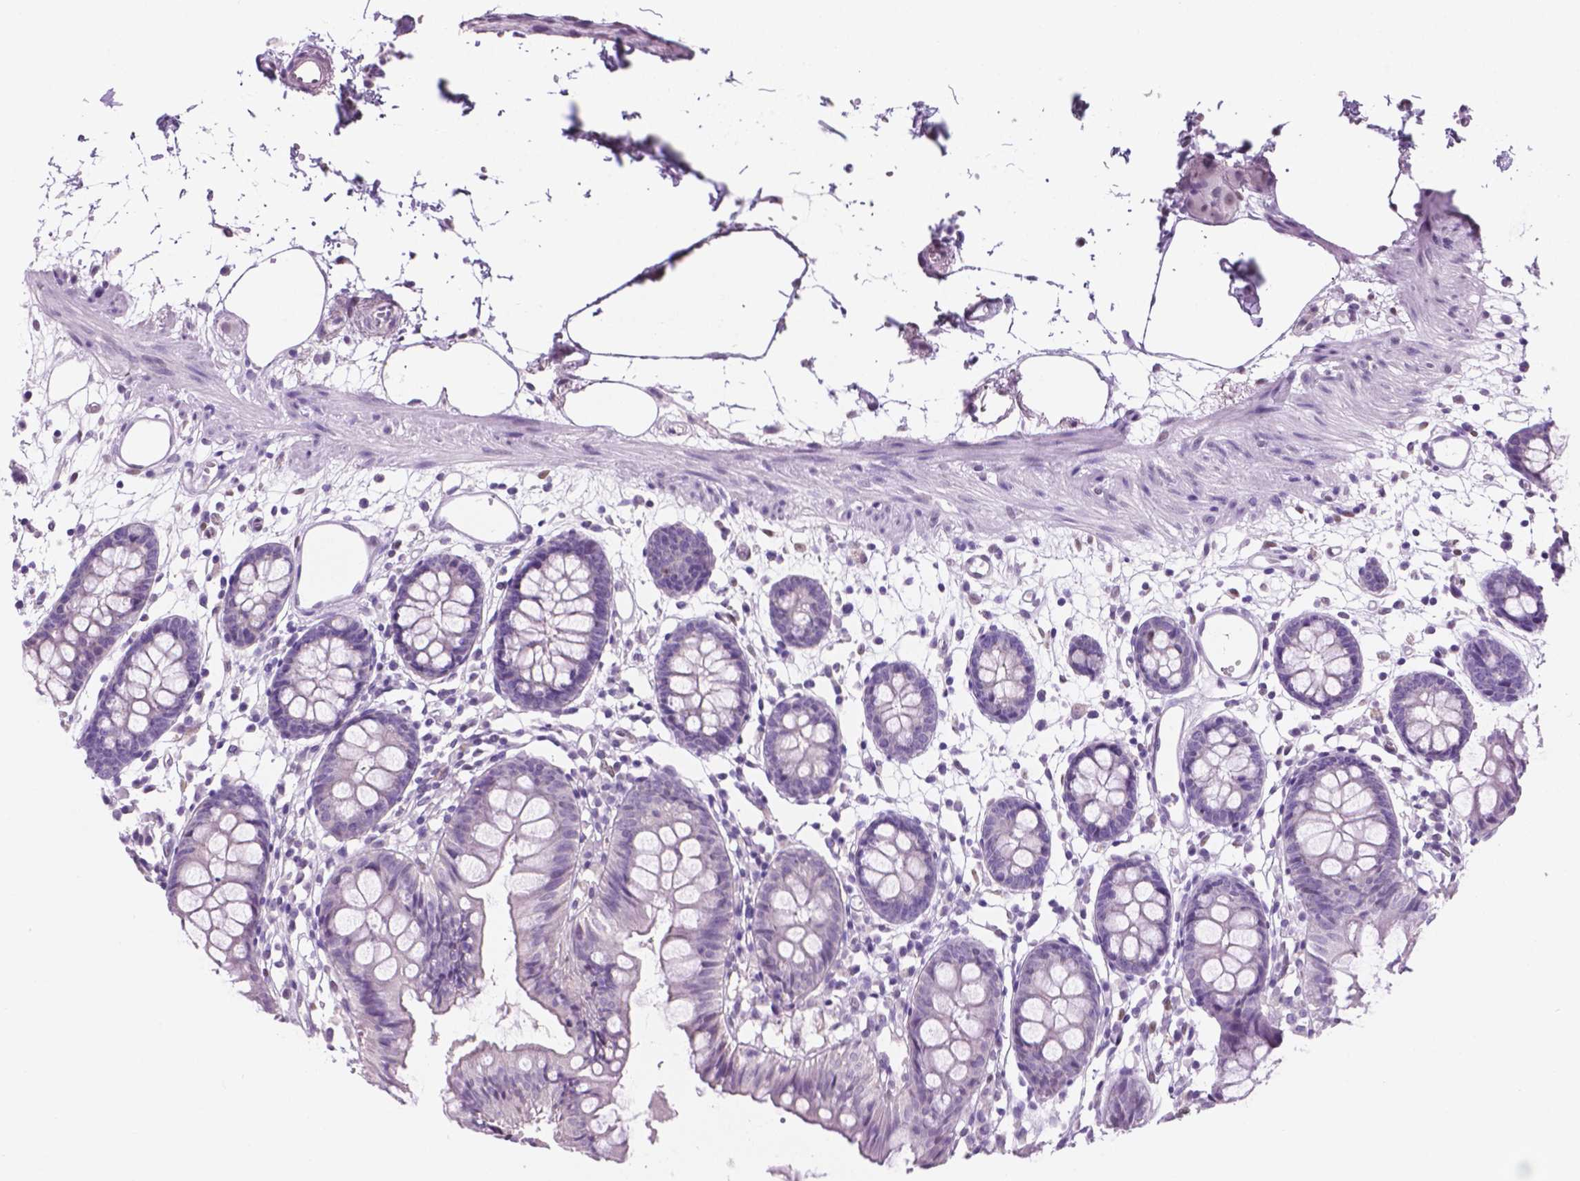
{"staining": {"intensity": "negative", "quantity": "none", "location": "none"}, "tissue": "colon", "cell_type": "Endothelial cells", "image_type": "normal", "snomed": [{"axis": "morphology", "description": "Normal tissue, NOS"}, {"axis": "topography", "description": "Colon"}], "caption": "IHC photomicrograph of benign colon stained for a protein (brown), which reveals no positivity in endothelial cells. (DAB (3,3'-diaminobenzidine) immunohistochemistry (IHC) with hematoxylin counter stain).", "gene": "TMEM210", "patient": {"sex": "female", "age": 84}}